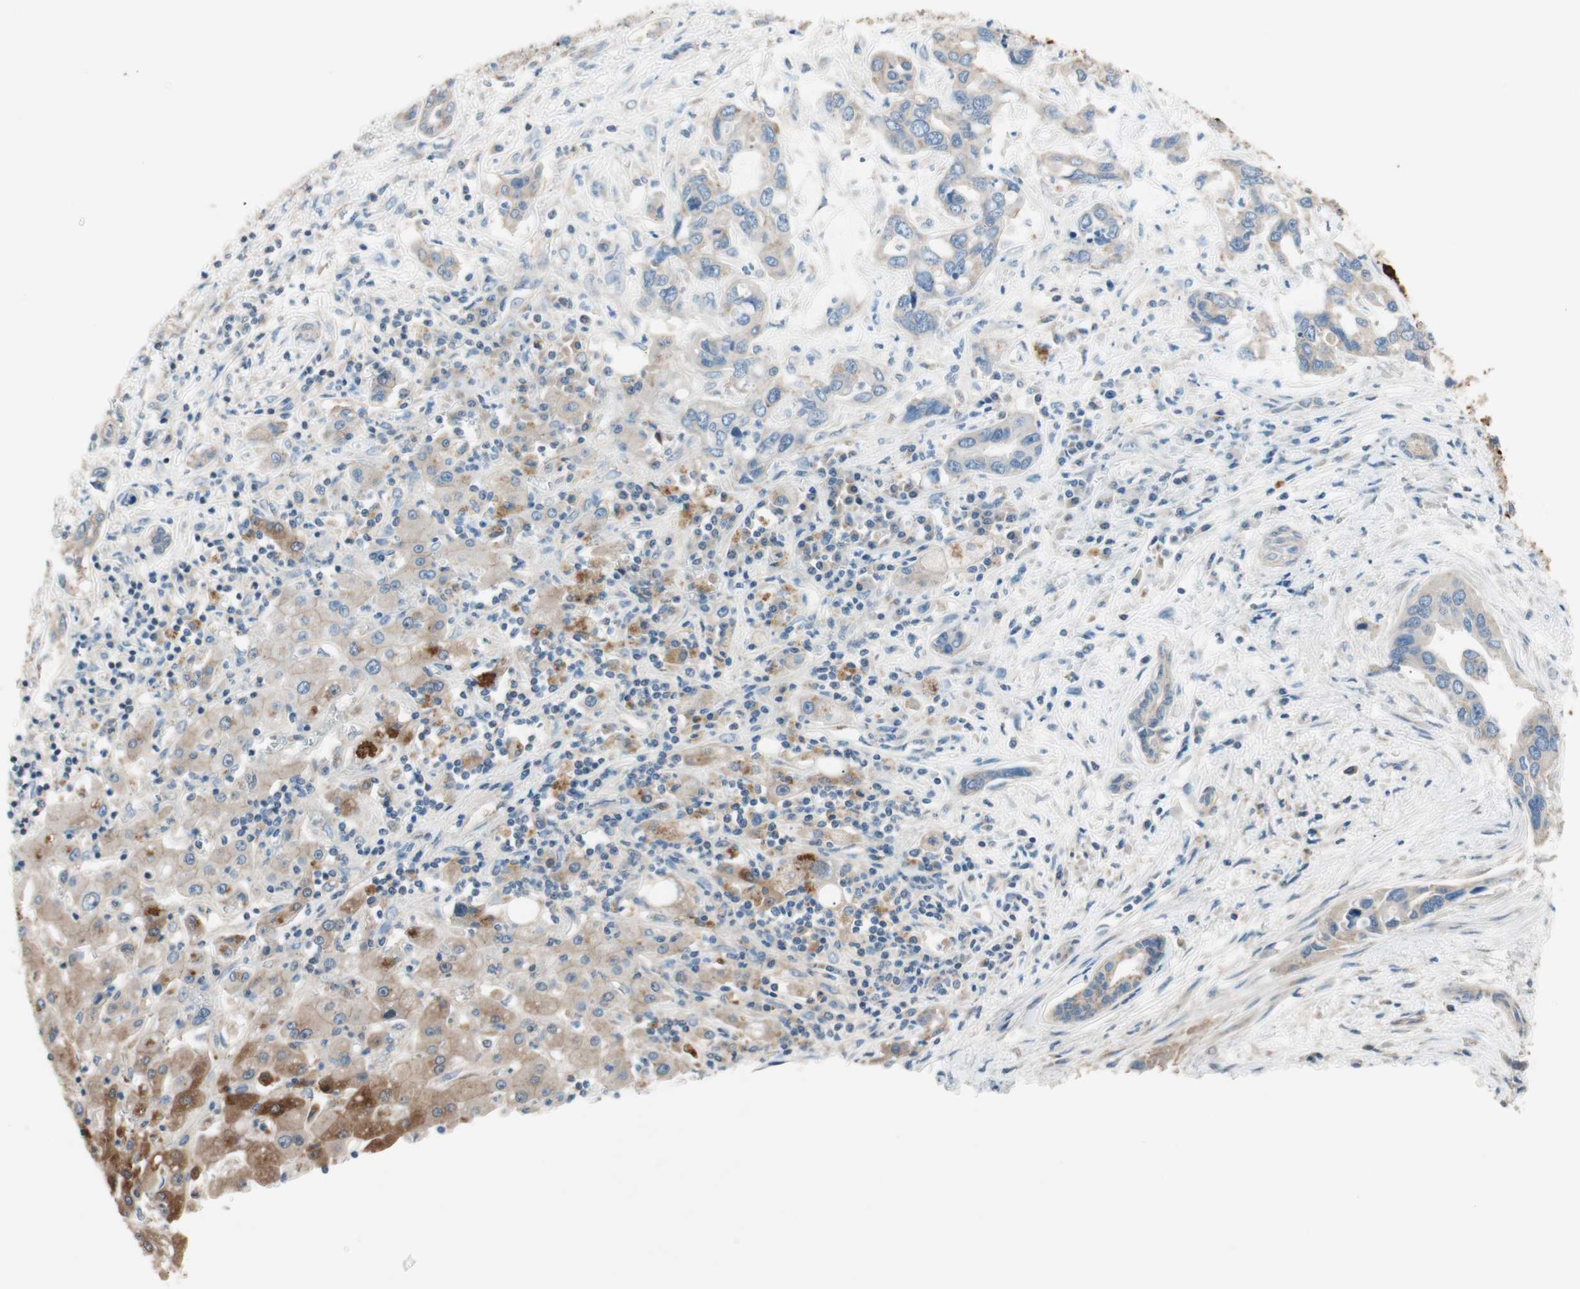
{"staining": {"intensity": "weak", "quantity": "25%-75%", "location": "cytoplasmic/membranous"}, "tissue": "liver cancer", "cell_type": "Tumor cells", "image_type": "cancer", "snomed": [{"axis": "morphology", "description": "Cholangiocarcinoma"}, {"axis": "topography", "description": "Liver"}], "caption": "The immunohistochemical stain shows weak cytoplasmic/membranous expression in tumor cells of liver cholangiocarcinoma tissue.", "gene": "GLUL", "patient": {"sex": "female", "age": 65}}